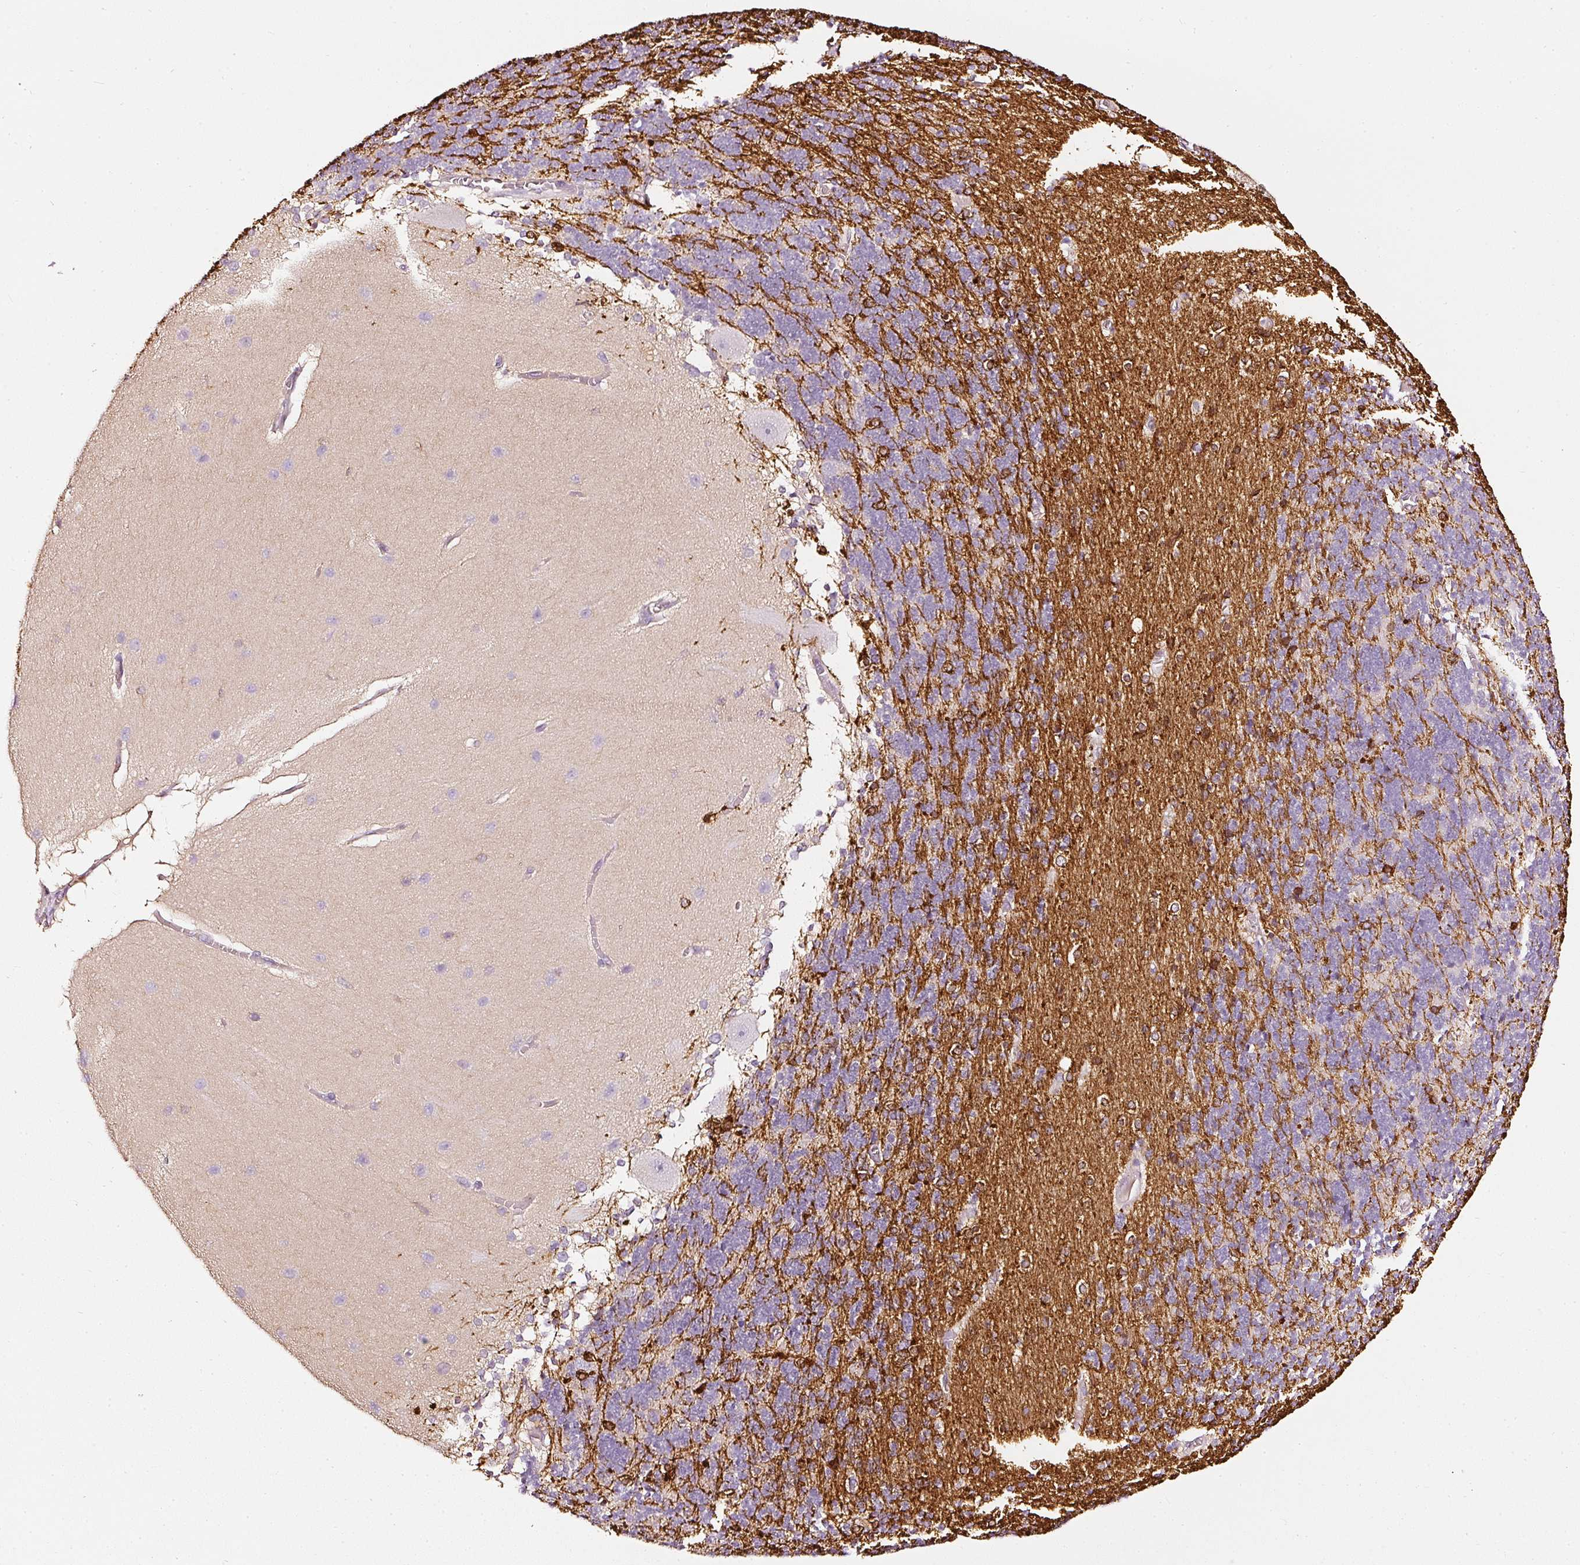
{"staining": {"intensity": "strong", "quantity": "<25%", "location": "cytoplasmic/membranous"}, "tissue": "cerebellum", "cell_type": "Cells in granular layer", "image_type": "normal", "snomed": [{"axis": "morphology", "description": "Normal tissue, NOS"}, {"axis": "topography", "description": "Cerebellum"}], "caption": "Human cerebellum stained with a brown dye displays strong cytoplasmic/membranous positive expression in approximately <25% of cells in granular layer.", "gene": "CNP", "patient": {"sex": "female", "age": 54}}